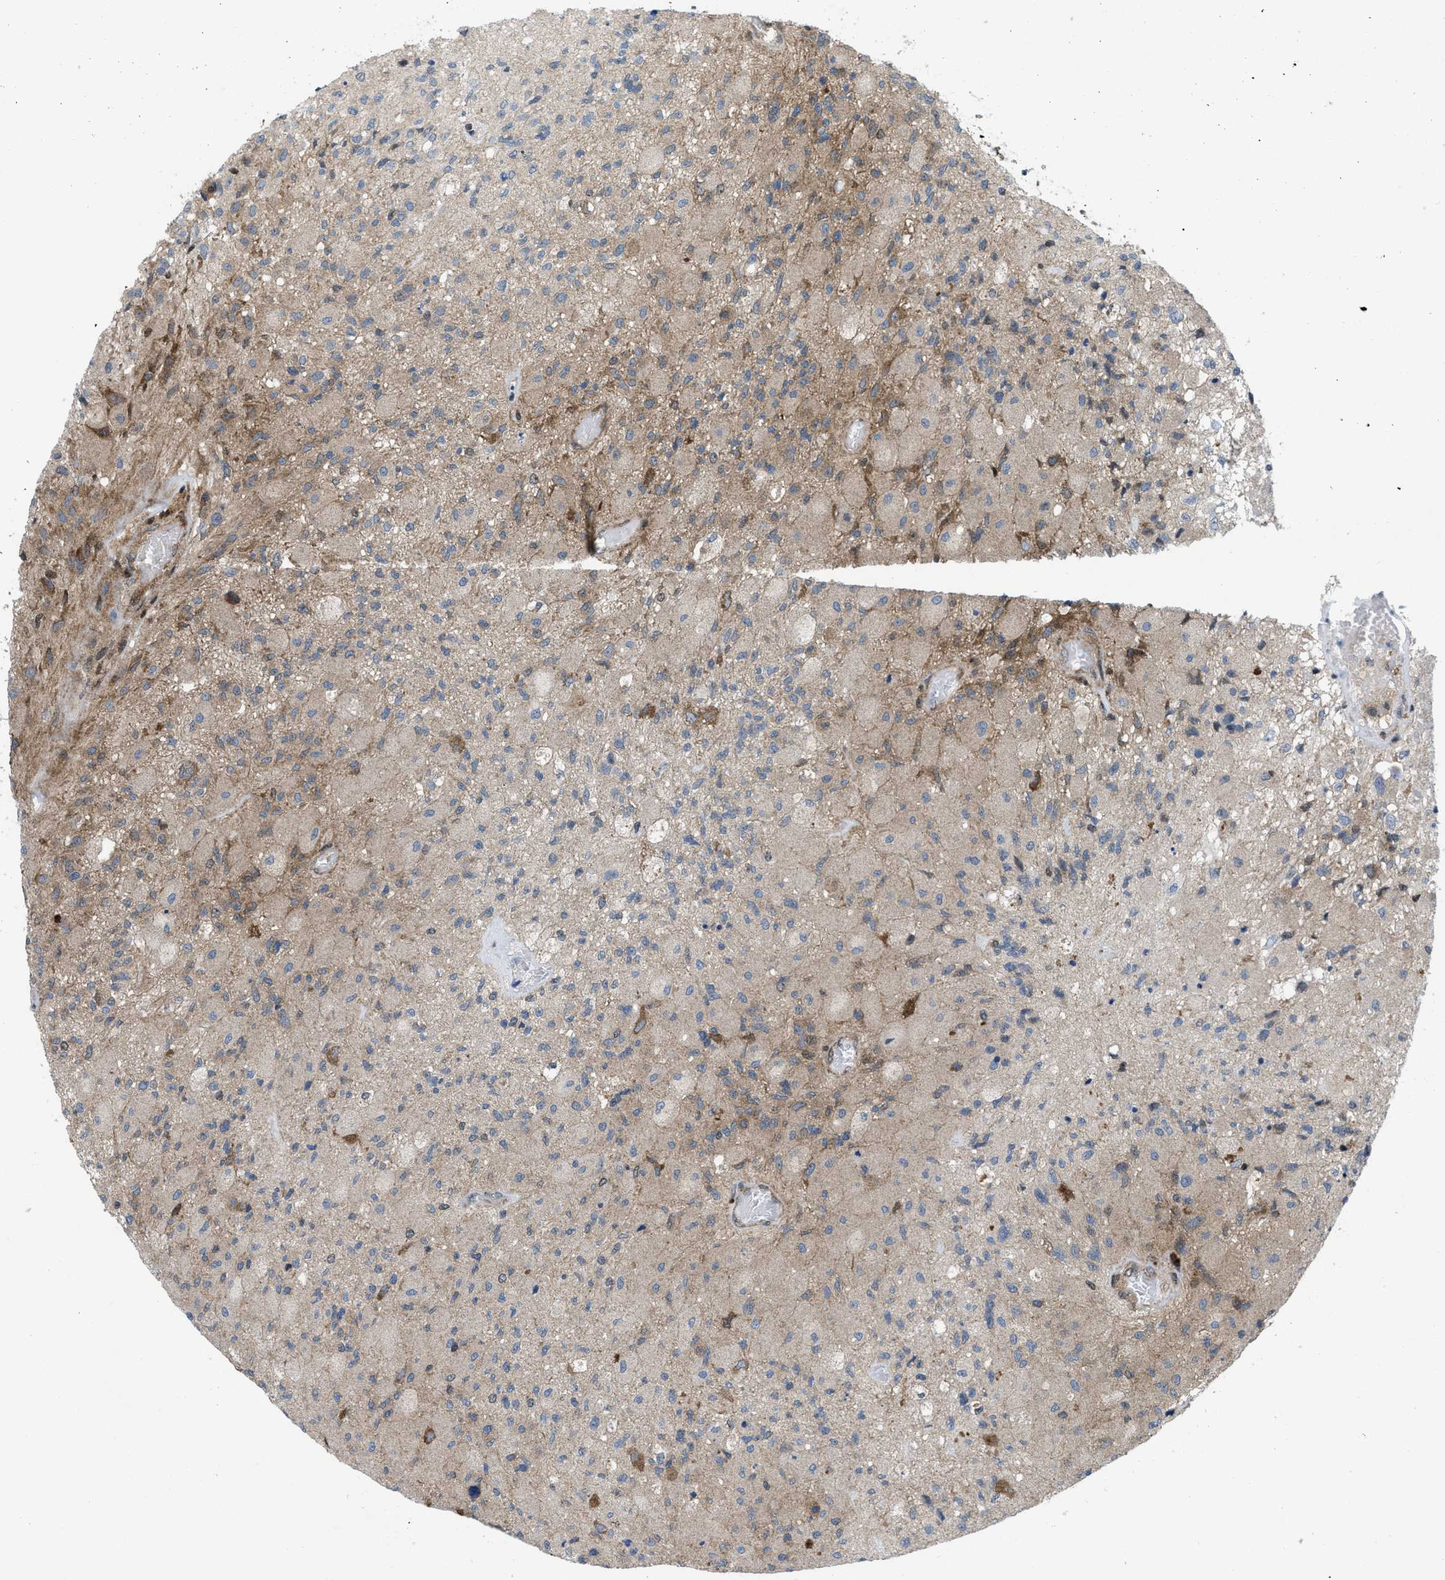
{"staining": {"intensity": "moderate", "quantity": "<25%", "location": "cytoplasmic/membranous"}, "tissue": "glioma", "cell_type": "Tumor cells", "image_type": "cancer", "snomed": [{"axis": "morphology", "description": "Normal tissue, NOS"}, {"axis": "morphology", "description": "Glioma, malignant, High grade"}, {"axis": "topography", "description": "Cerebral cortex"}], "caption": "Approximately <25% of tumor cells in human glioma reveal moderate cytoplasmic/membranous protein expression as visualized by brown immunohistochemical staining.", "gene": "PPP2CB", "patient": {"sex": "male", "age": 77}}